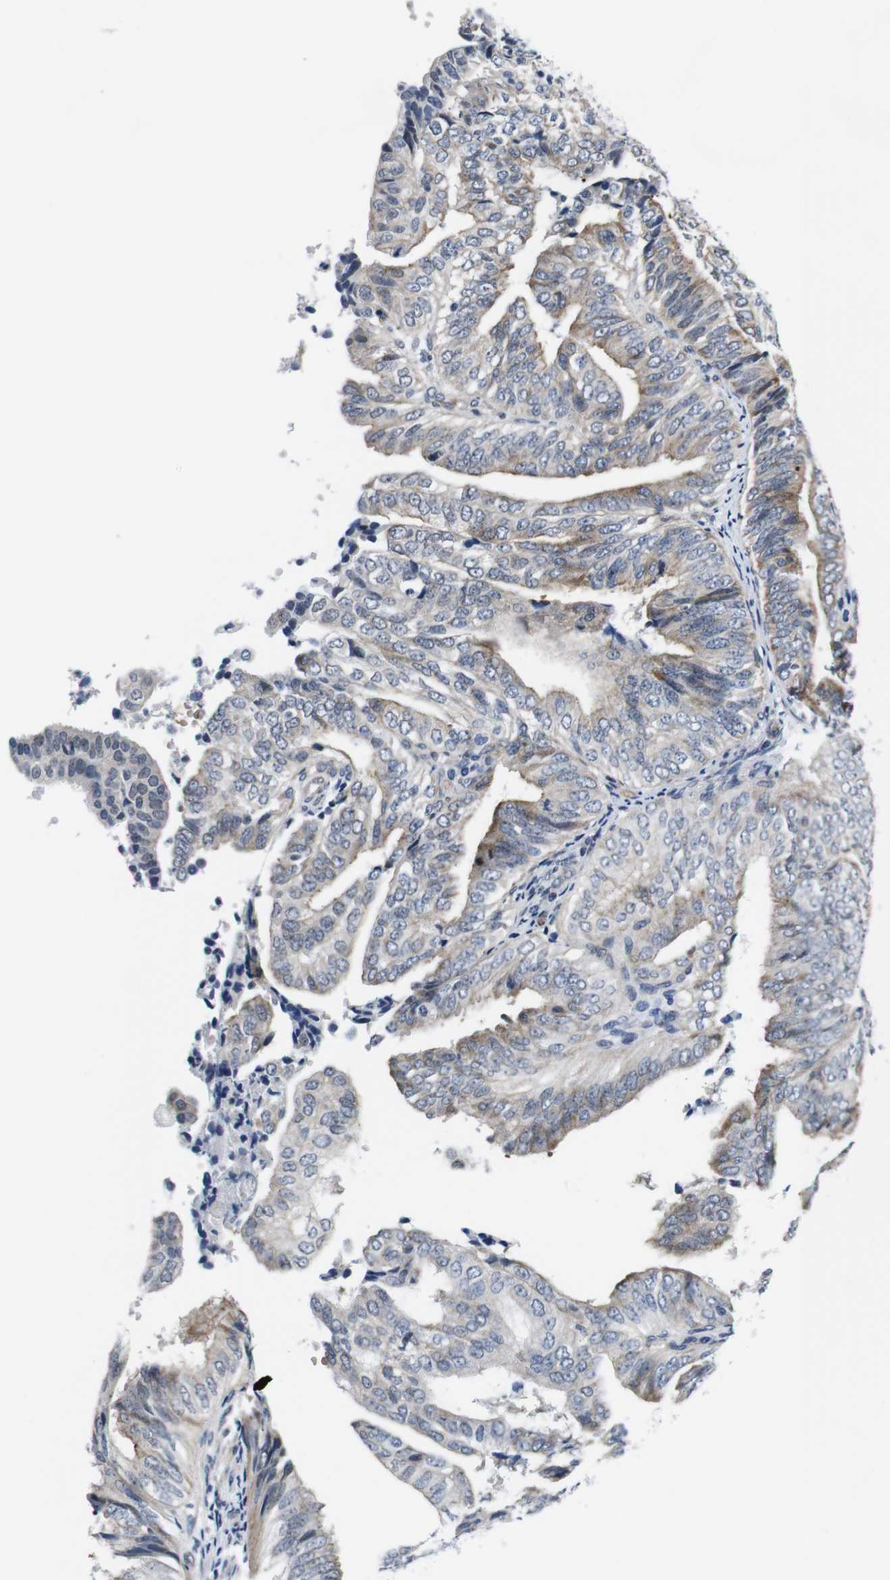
{"staining": {"intensity": "moderate", "quantity": "<25%", "location": "cytoplasmic/membranous"}, "tissue": "endometrial cancer", "cell_type": "Tumor cells", "image_type": "cancer", "snomed": [{"axis": "morphology", "description": "Adenocarcinoma, NOS"}, {"axis": "topography", "description": "Endometrium"}], "caption": "IHC of human endometrial adenocarcinoma displays low levels of moderate cytoplasmic/membranous positivity in approximately <25% of tumor cells. (DAB IHC, brown staining for protein, blue staining for nuclei).", "gene": "SOCS3", "patient": {"sex": "female", "age": 58}}